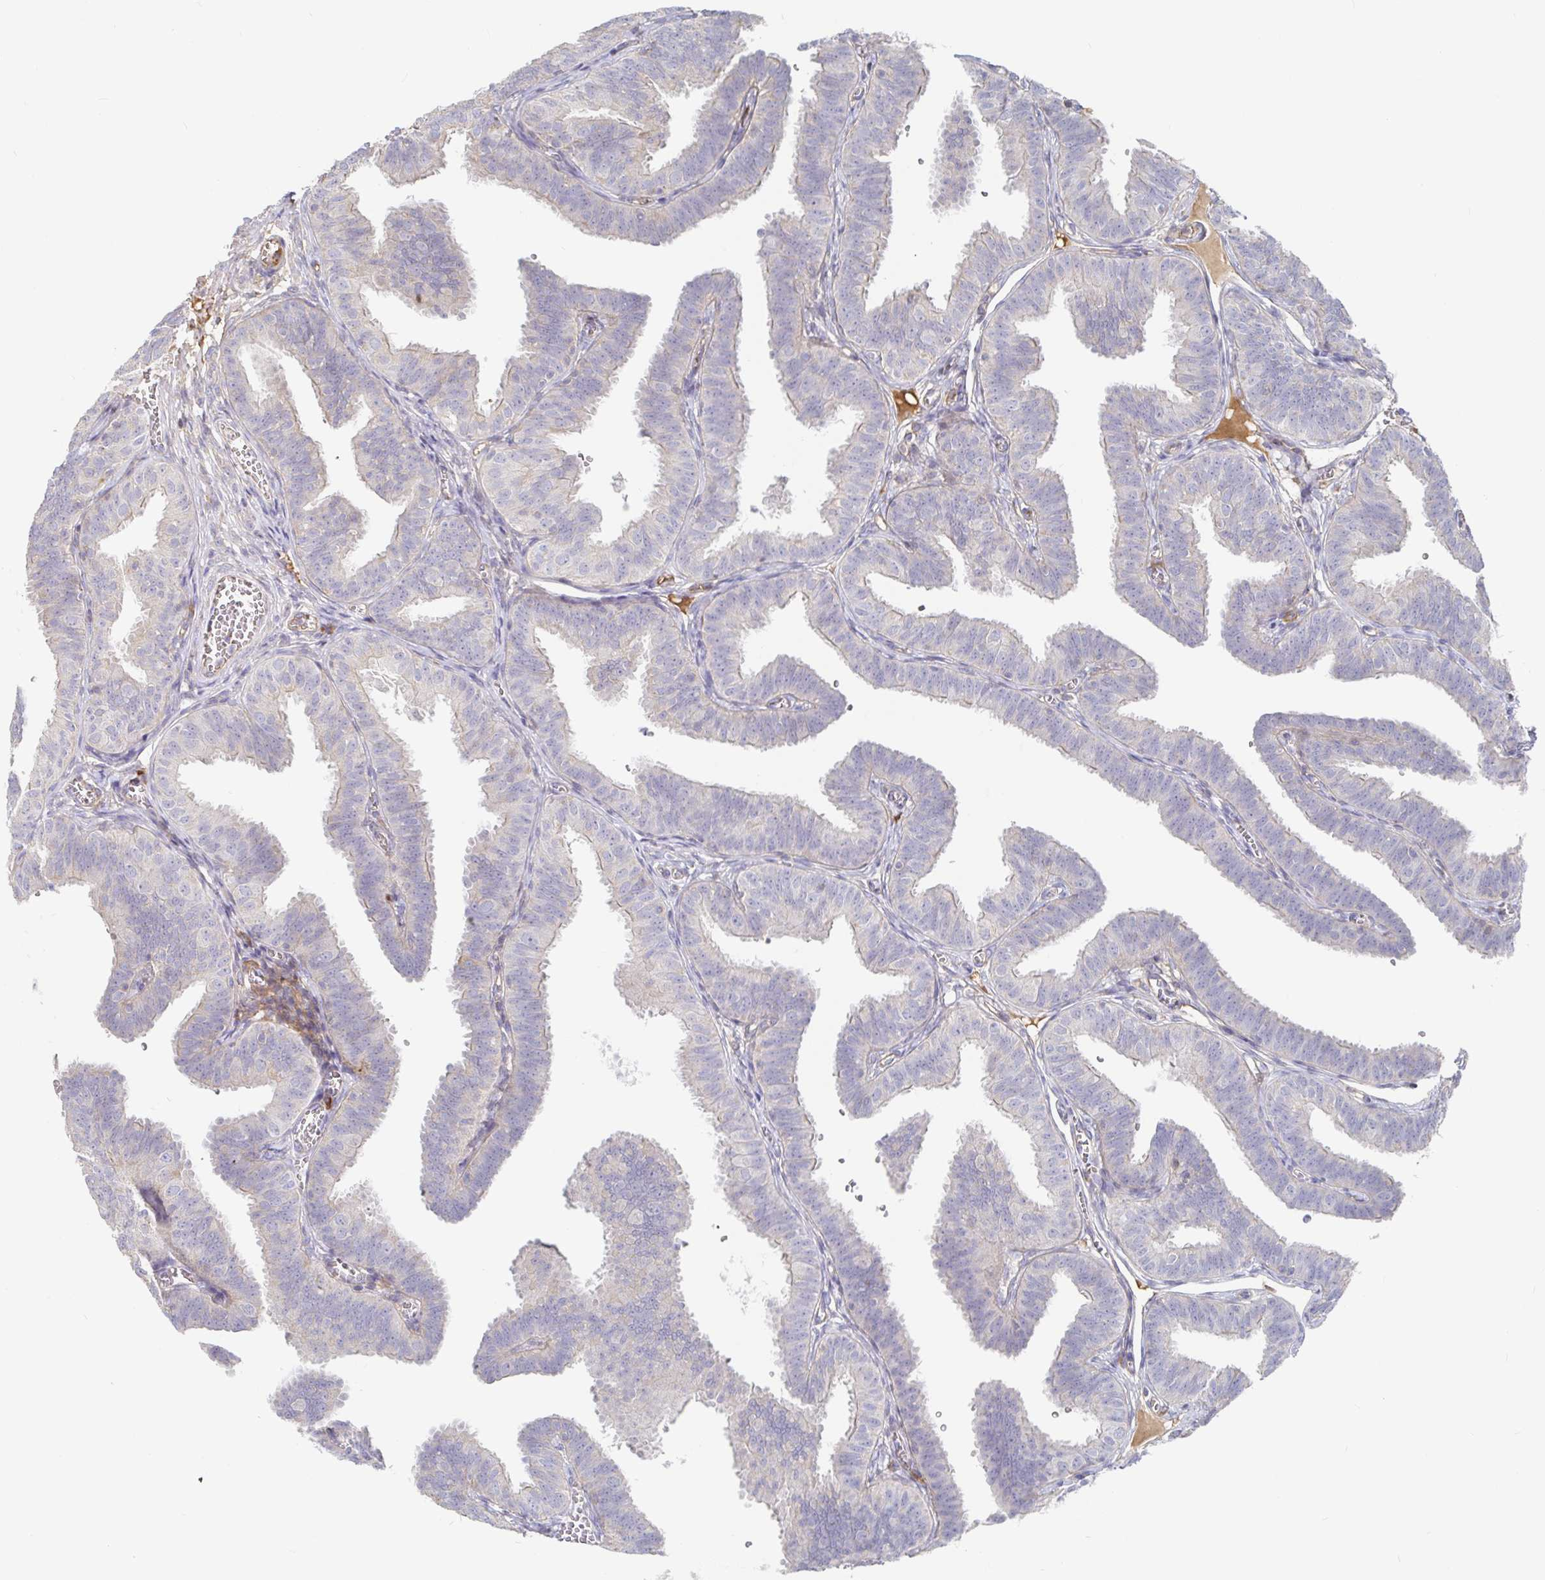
{"staining": {"intensity": "weak", "quantity": "<25%", "location": "cytoplasmic/membranous"}, "tissue": "fallopian tube", "cell_type": "Glandular cells", "image_type": "normal", "snomed": [{"axis": "morphology", "description": "Normal tissue, NOS"}, {"axis": "topography", "description": "Fallopian tube"}], "caption": "Glandular cells are negative for protein expression in normal human fallopian tube. (DAB (3,3'-diaminobenzidine) IHC, high magnification).", "gene": "IRAK2", "patient": {"sex": "female", "age": 25}}